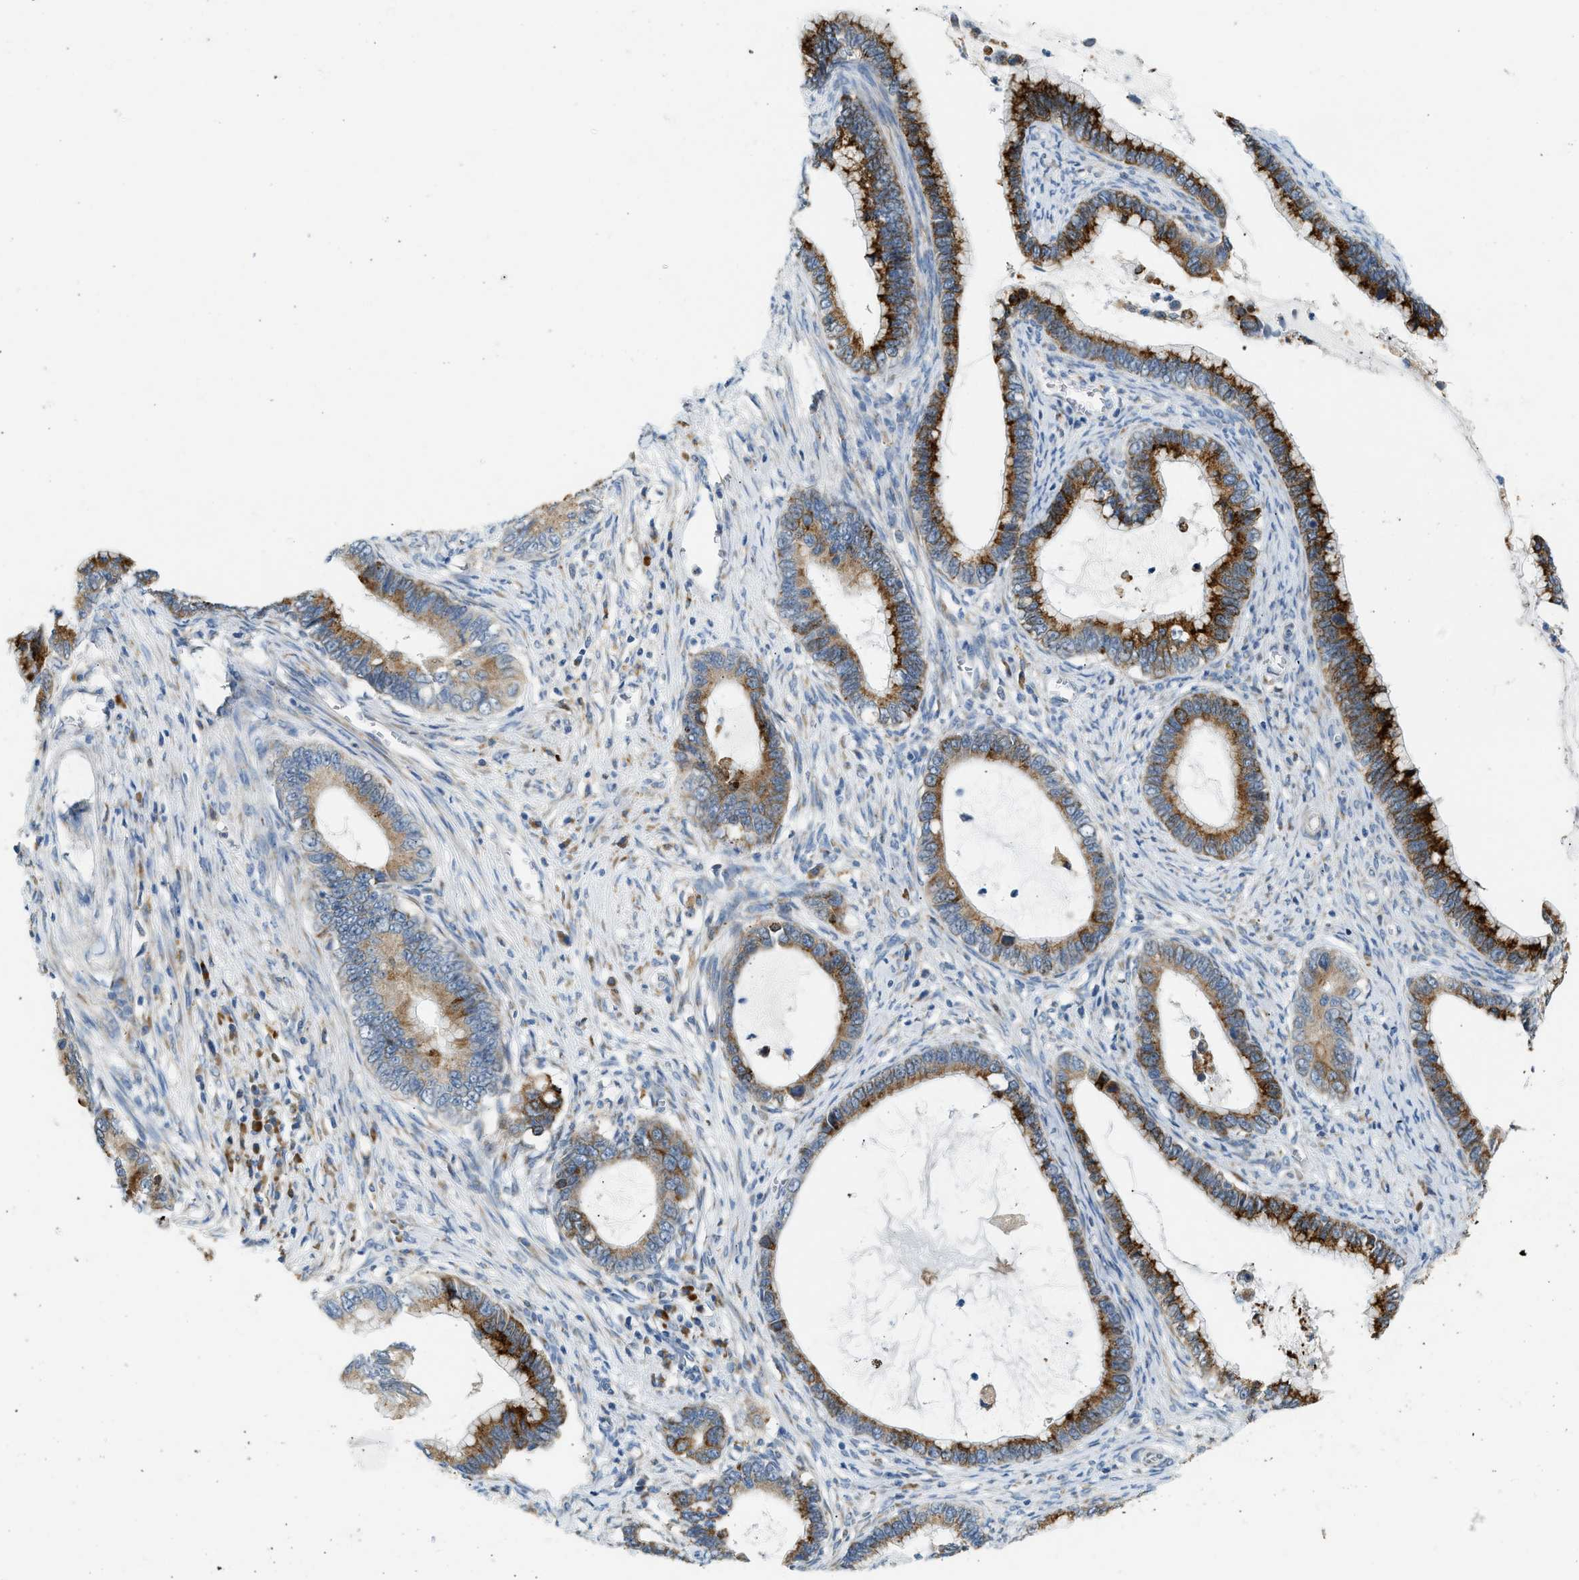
{"staining": {"intensity": "strong", "quantity": ">75%", "location": "cytoplasmic/membranous"}, "tissue": "cervical cancer", "cell_type": "Tumor cells", "image_type": "cancer", "snomed": [{"axis": "morphology", "description": "Adenocarcinoma, NOS"}, {"axis": "topography", "description": "Cervix"}], "caption": "DAB immunohistochemical staining of human cervical cancer exhibits strong cytoplasmic/membranous protein positivity in about >75% of tumor cells.", "gene": "CTSB", "patient": {"sex": "female", "age": 44}}